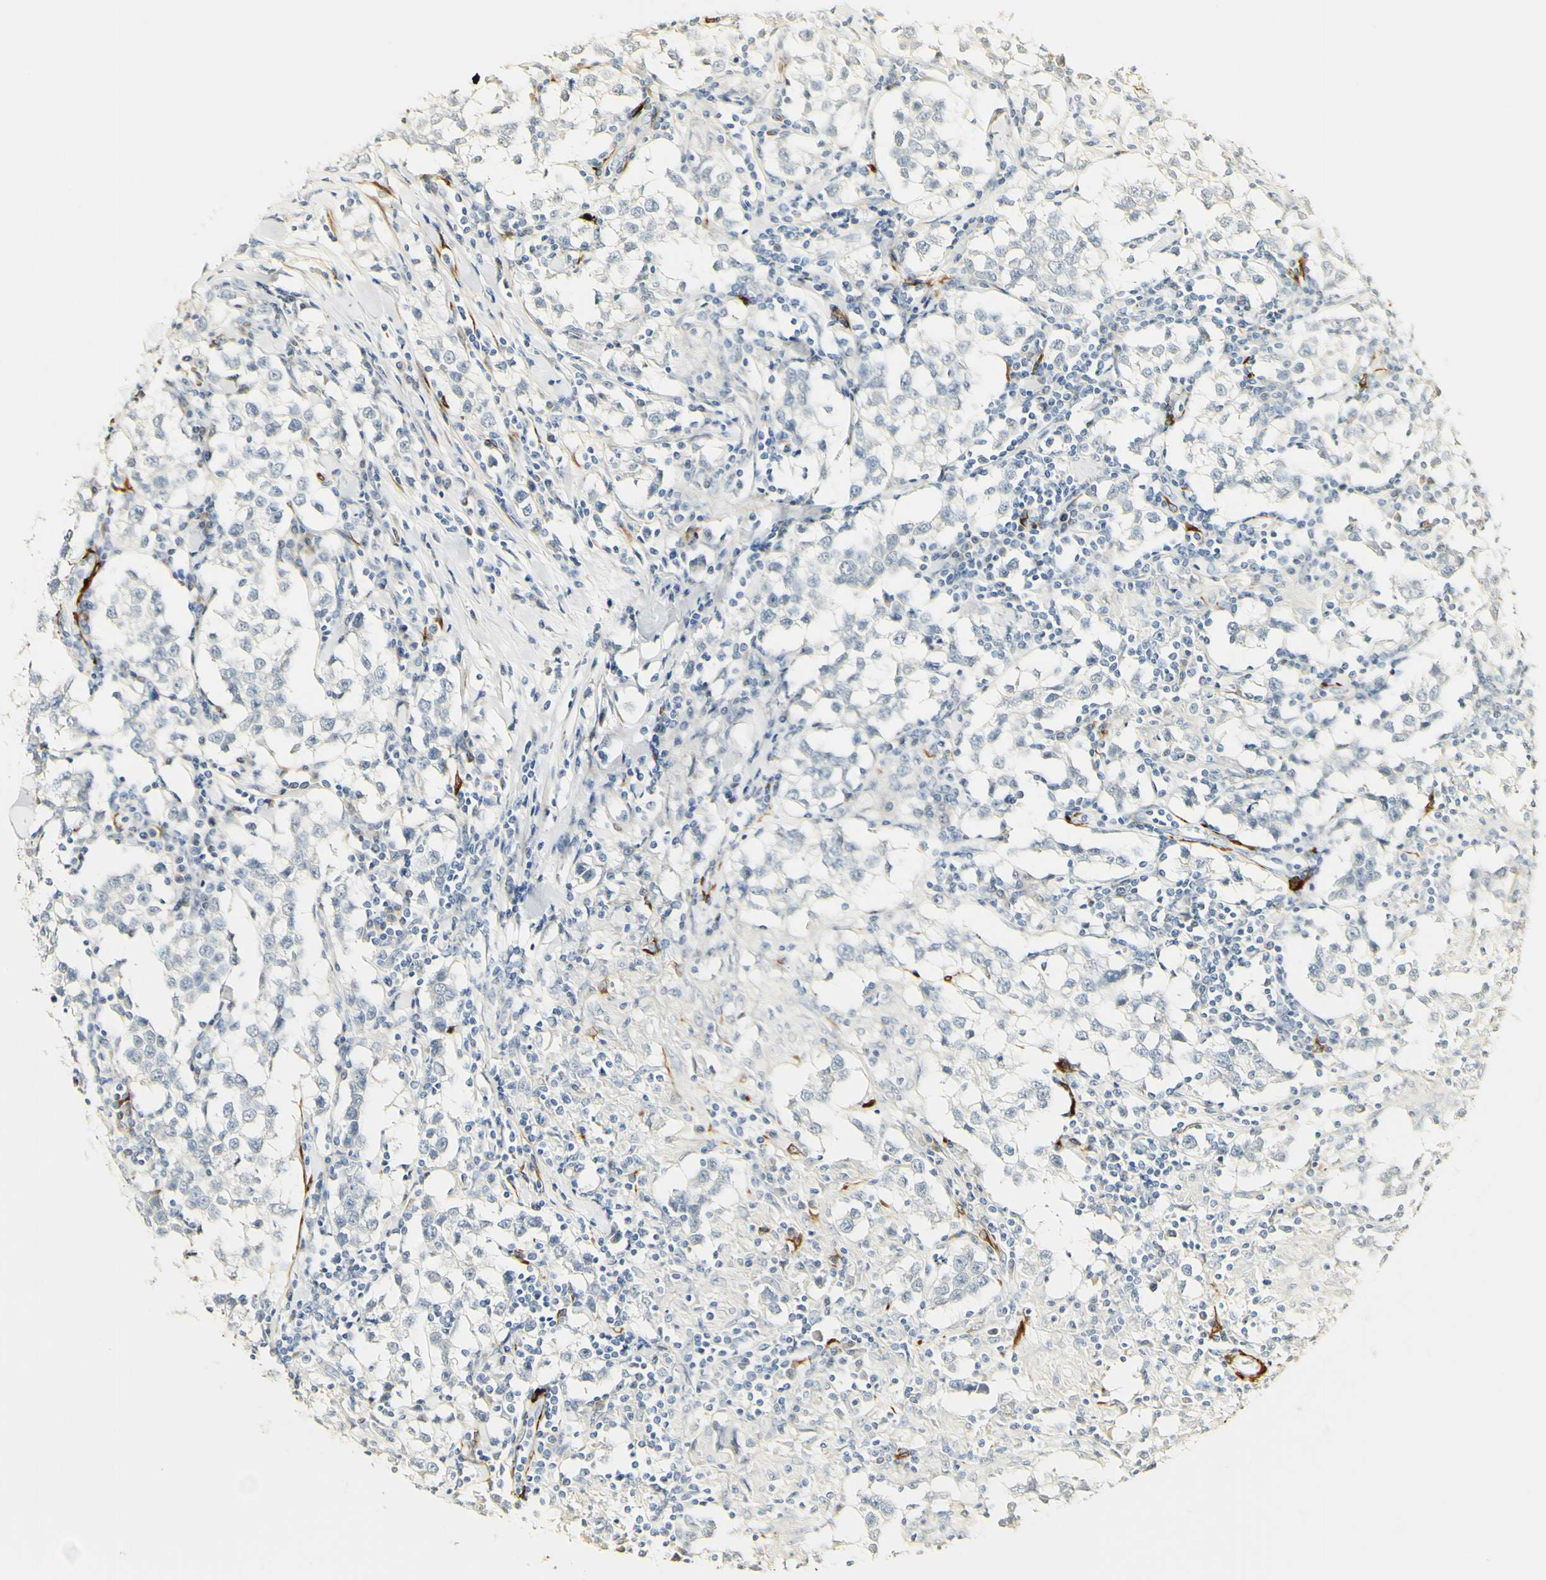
{"staining": {"intensity": "negative", "quantity": "none", "location": "none"}, "tissue": "testis cancer", "cell_type": "Tumor cells", "image_type": "cancer", "snomed": [{"axis": "morphology", "description": "Seminoma, NOS"}, {"axis": "morphology", "description": "Carcinoma, Embryonal, NOS"}, {"axis": "topography", "description": "Testis"}], "caption": "Tumor cells are negative for brown protein staining in testis embryonal carcinoma. The staining was performed using DAB to visualize the protein expression in brown, while the nuclei were stained in blue with hematoxylin (Magnification: 20x).", "gene": "FMO3", "patient": {"sex": "male", "age": 36}}